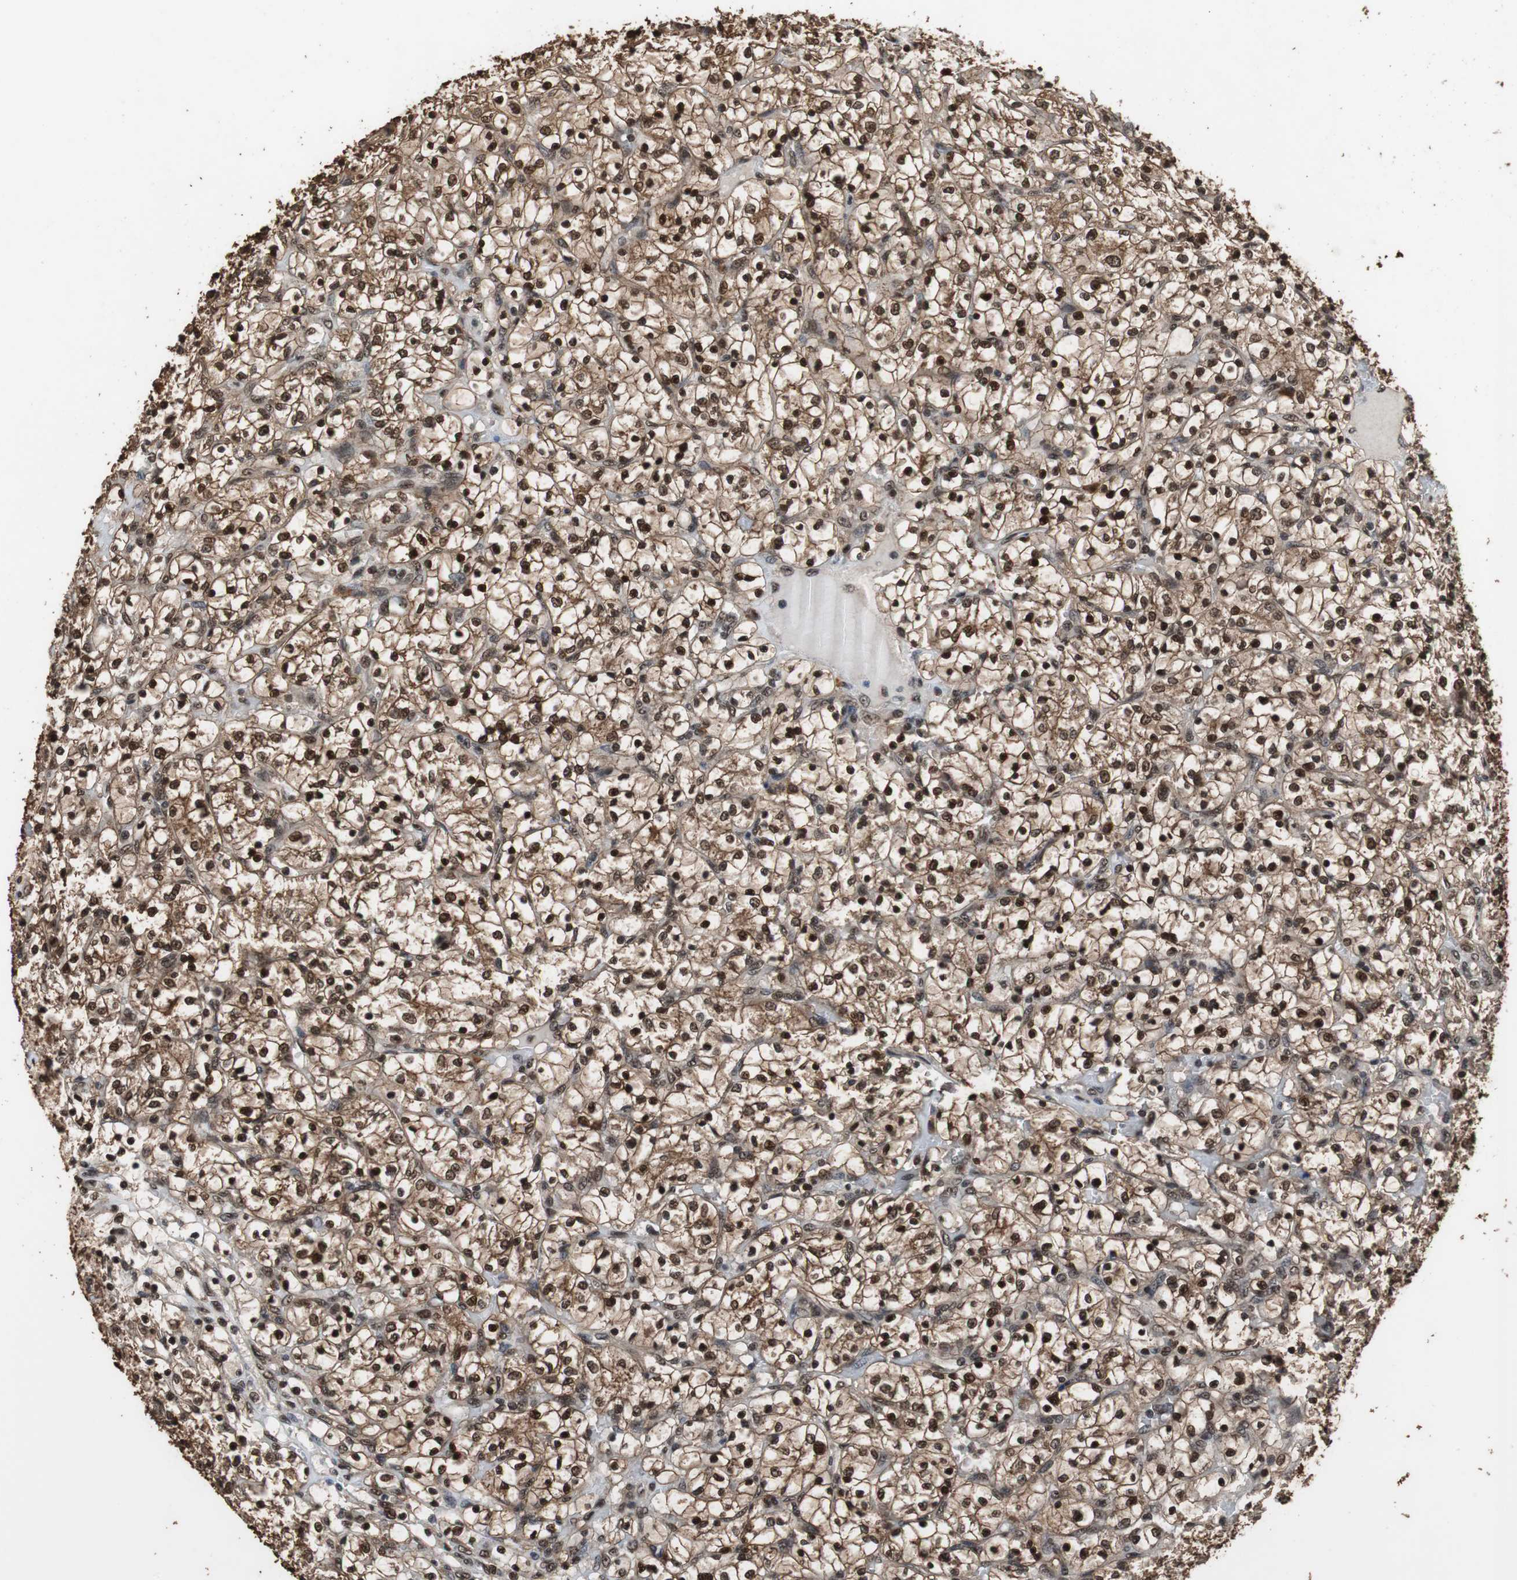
{"staining": {"intensity": "strong", "quantity": ">75%", "location": "cytoplasmic/membranous,nuclear"}, "tissue": "renal cancer", "cell_type": "Tumor cells", "image_type": "cancer", "snomed": [{"axis": "morphology", "description": "Adenocarcinoma, NOS"}, {"axis": "topography", "description": "Kidney"}], "caption": "Strong cytoplasmic/membranous and nuclear positivity is identified in about >75% of tumor cells in renal cancer. The staining was performed using DAB, with brown indicating positive protein expression. Nuclei are stained blue with hematoxylin.", "gene": "ZNF18", "patient": {"sex": "female", "age": 69}}